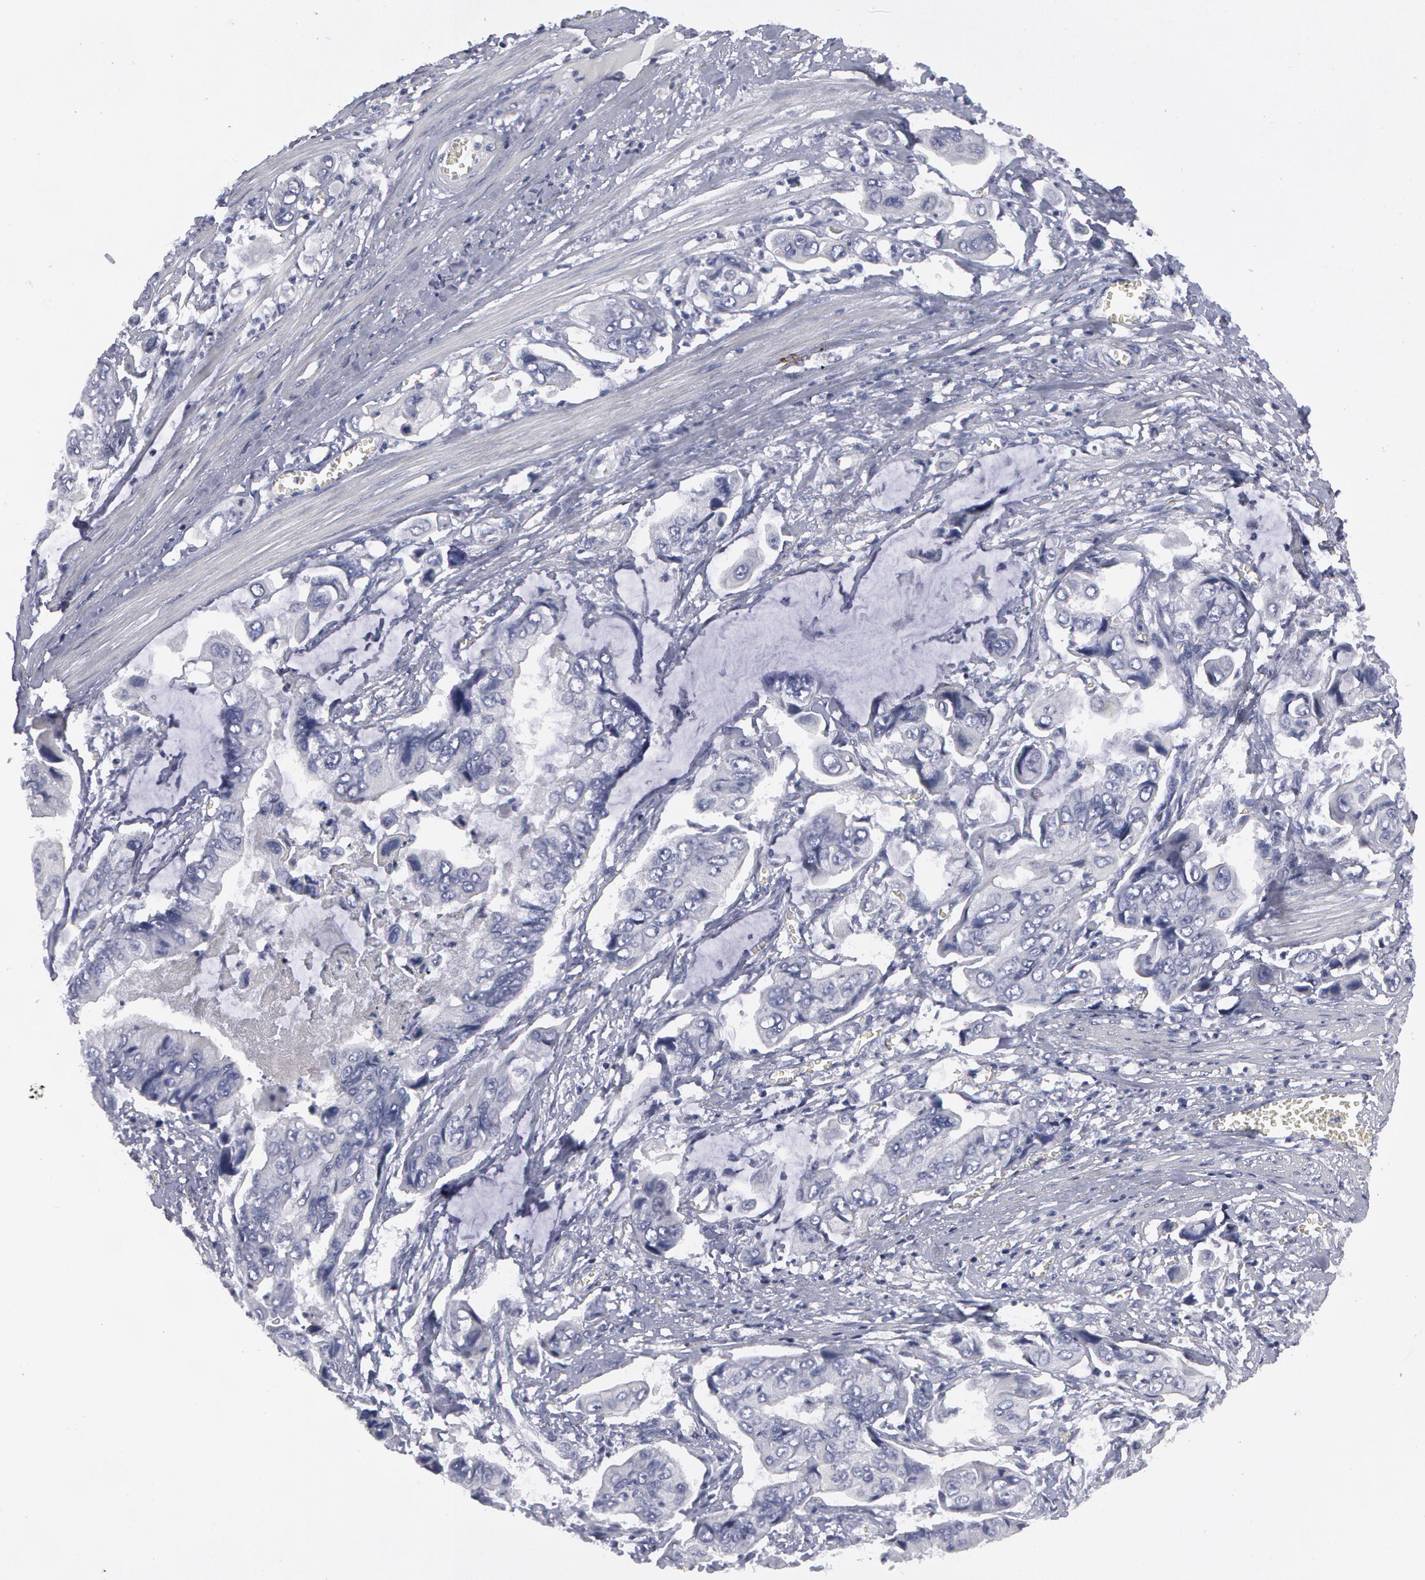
{"staining": {"intensity": "negative", "quantity": "none", "location": "none"}, "tissue": "stomach cancer", "cell_type": "Tumor cells", "image_type": "cancer", "snomed": [{"axis": "morphology", "description": "Adenocarcinoma, NOS"}, {"axis": "topography", "description": "Stomach, upper"}], "caption": "Micrograph shows no significant protein positivity in tumor cells of stomach adenocarcinoma.", "gene": "SMC1B", "patient": {"sex": "male", "age": 80}}